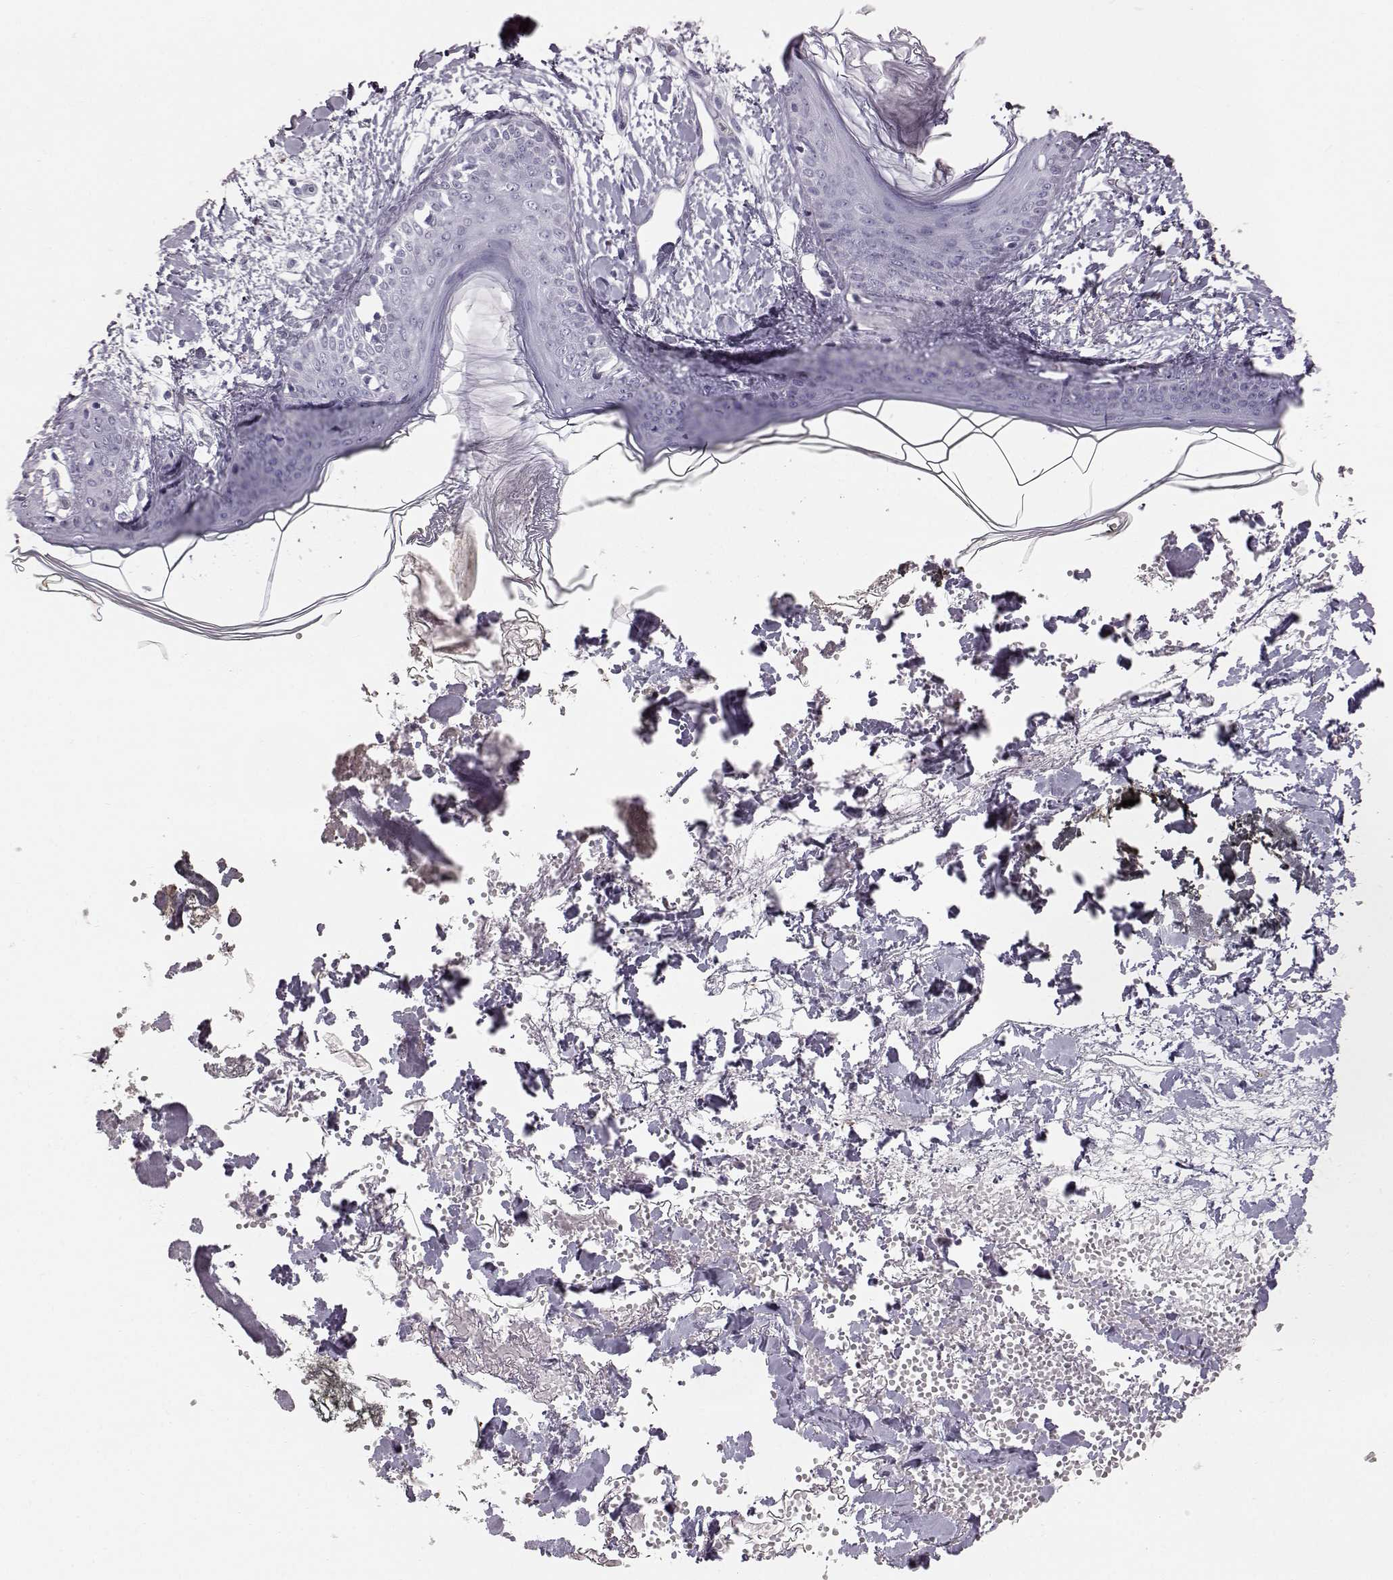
{"staining": {"intensity": "negative", "quantity": "none", "location": "none"}, "tissue": "skin", "cell_type": "Fibroblasts", "image_type": "normal", "snomed": [{"axis": "morphology", "description": "Normal tissue, NOS"}, {"axis": "topography", "description": "Skin"}], "caption": "DAB immunohistochemical staining of unremarkable human skin demonstrates no significant positivity in fibroblasts. The staining is performed using DAB (3,3'-diaminobenzidine) brown chromogen with nuclei counter-stained in using hematoxylin.", "gene": "KRTAP16", "patient": {"sex": "female", "age": 34}}